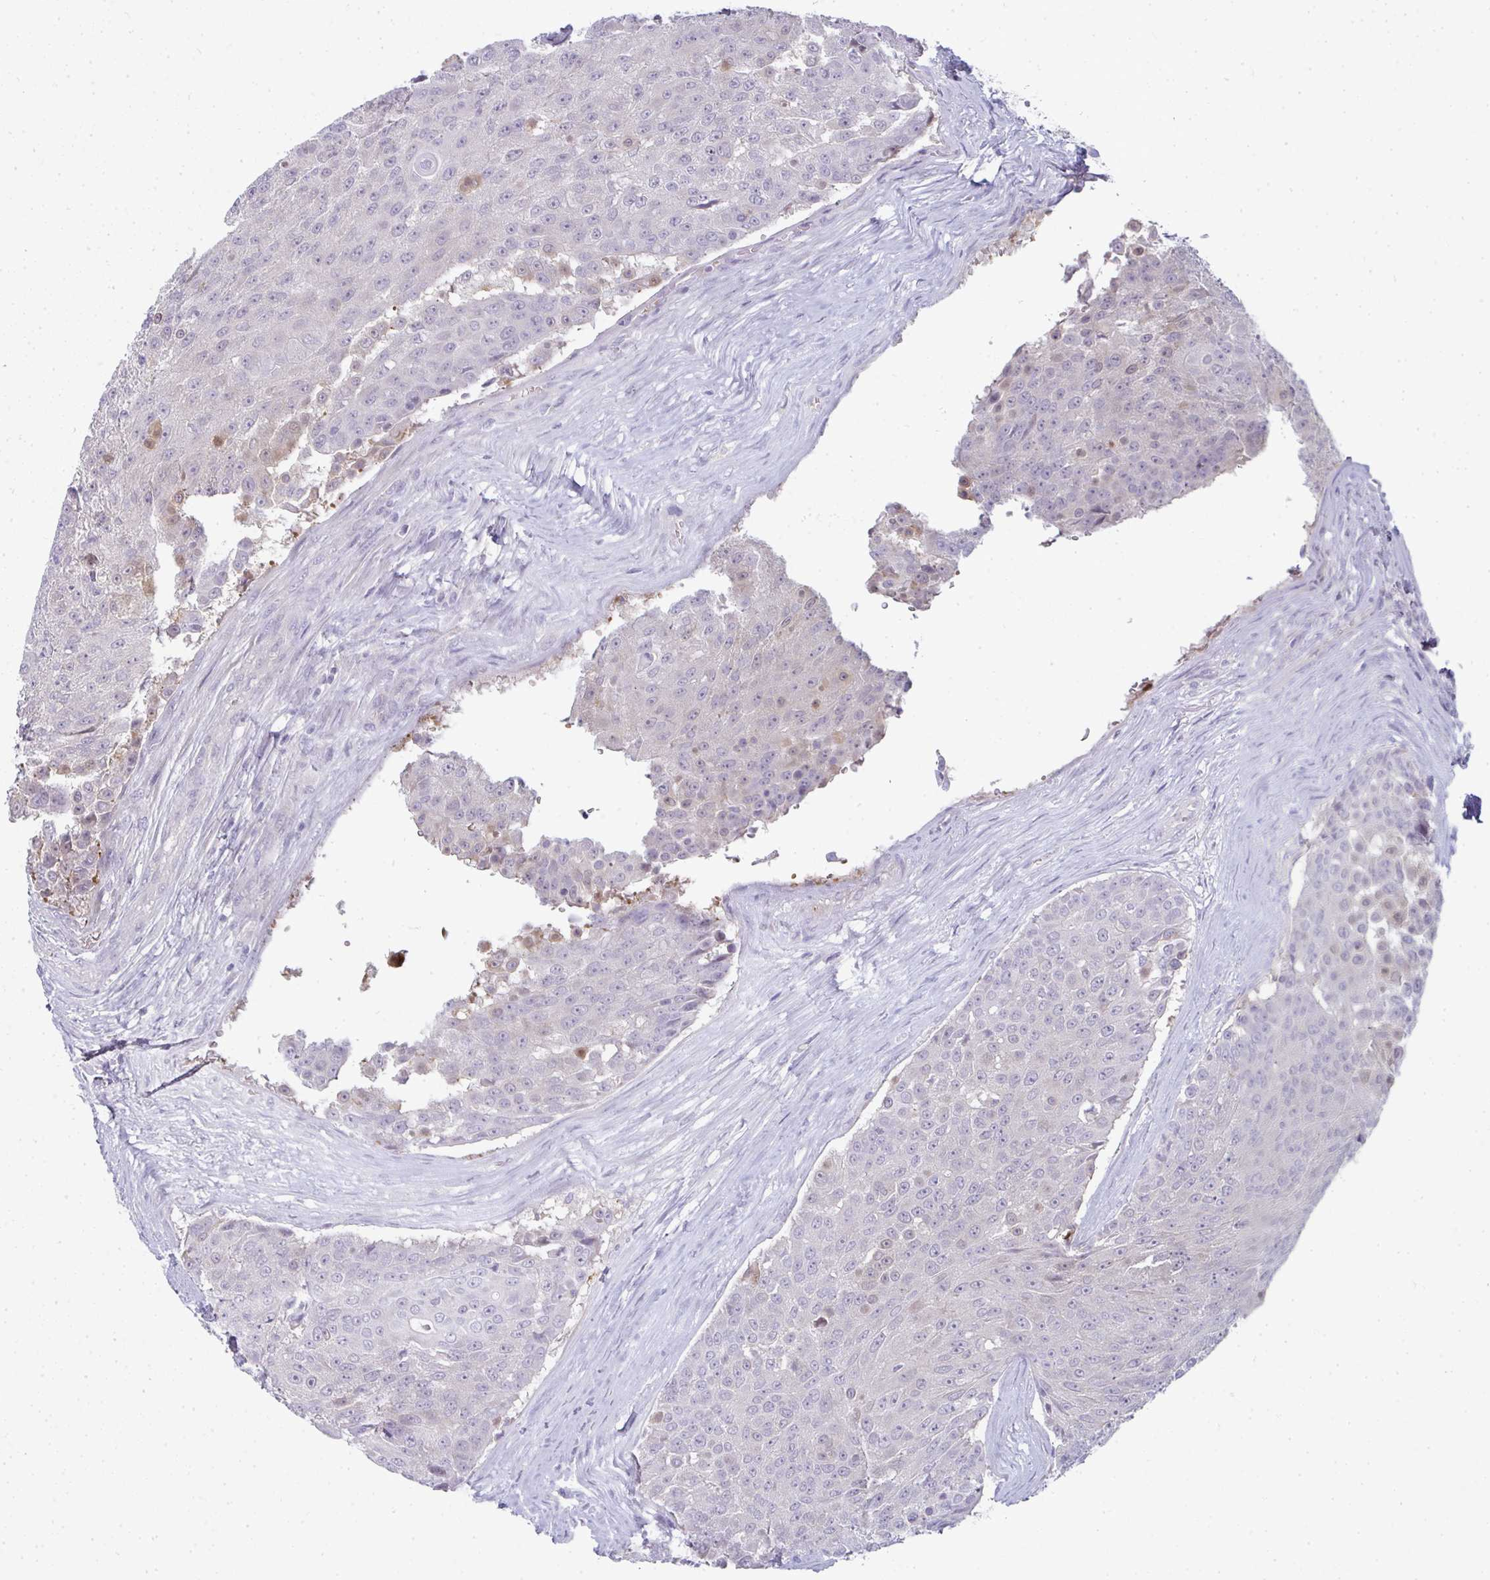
{"staining": {"intensity": "weak", "quantity": "<25%", "location": "cytoplasmic/membranous"}, "tissue": "urothelial cancer", "cell_type": "Tumor cells", "image_type": "cancer", "snomed": [{"axis": "morphology", "description": "Urothelial carcinoma, High grade"}, {"axis": "topography", "description": "Urinary bladder"}], "caption": "IHC image of neoplastic tissue: human high-grade urothelial carcinoma stained with DAB demonstrates no significant protein staining in tumor cells.", "gene": "SHB", "patient": {"sex": "female", "age": 63}}